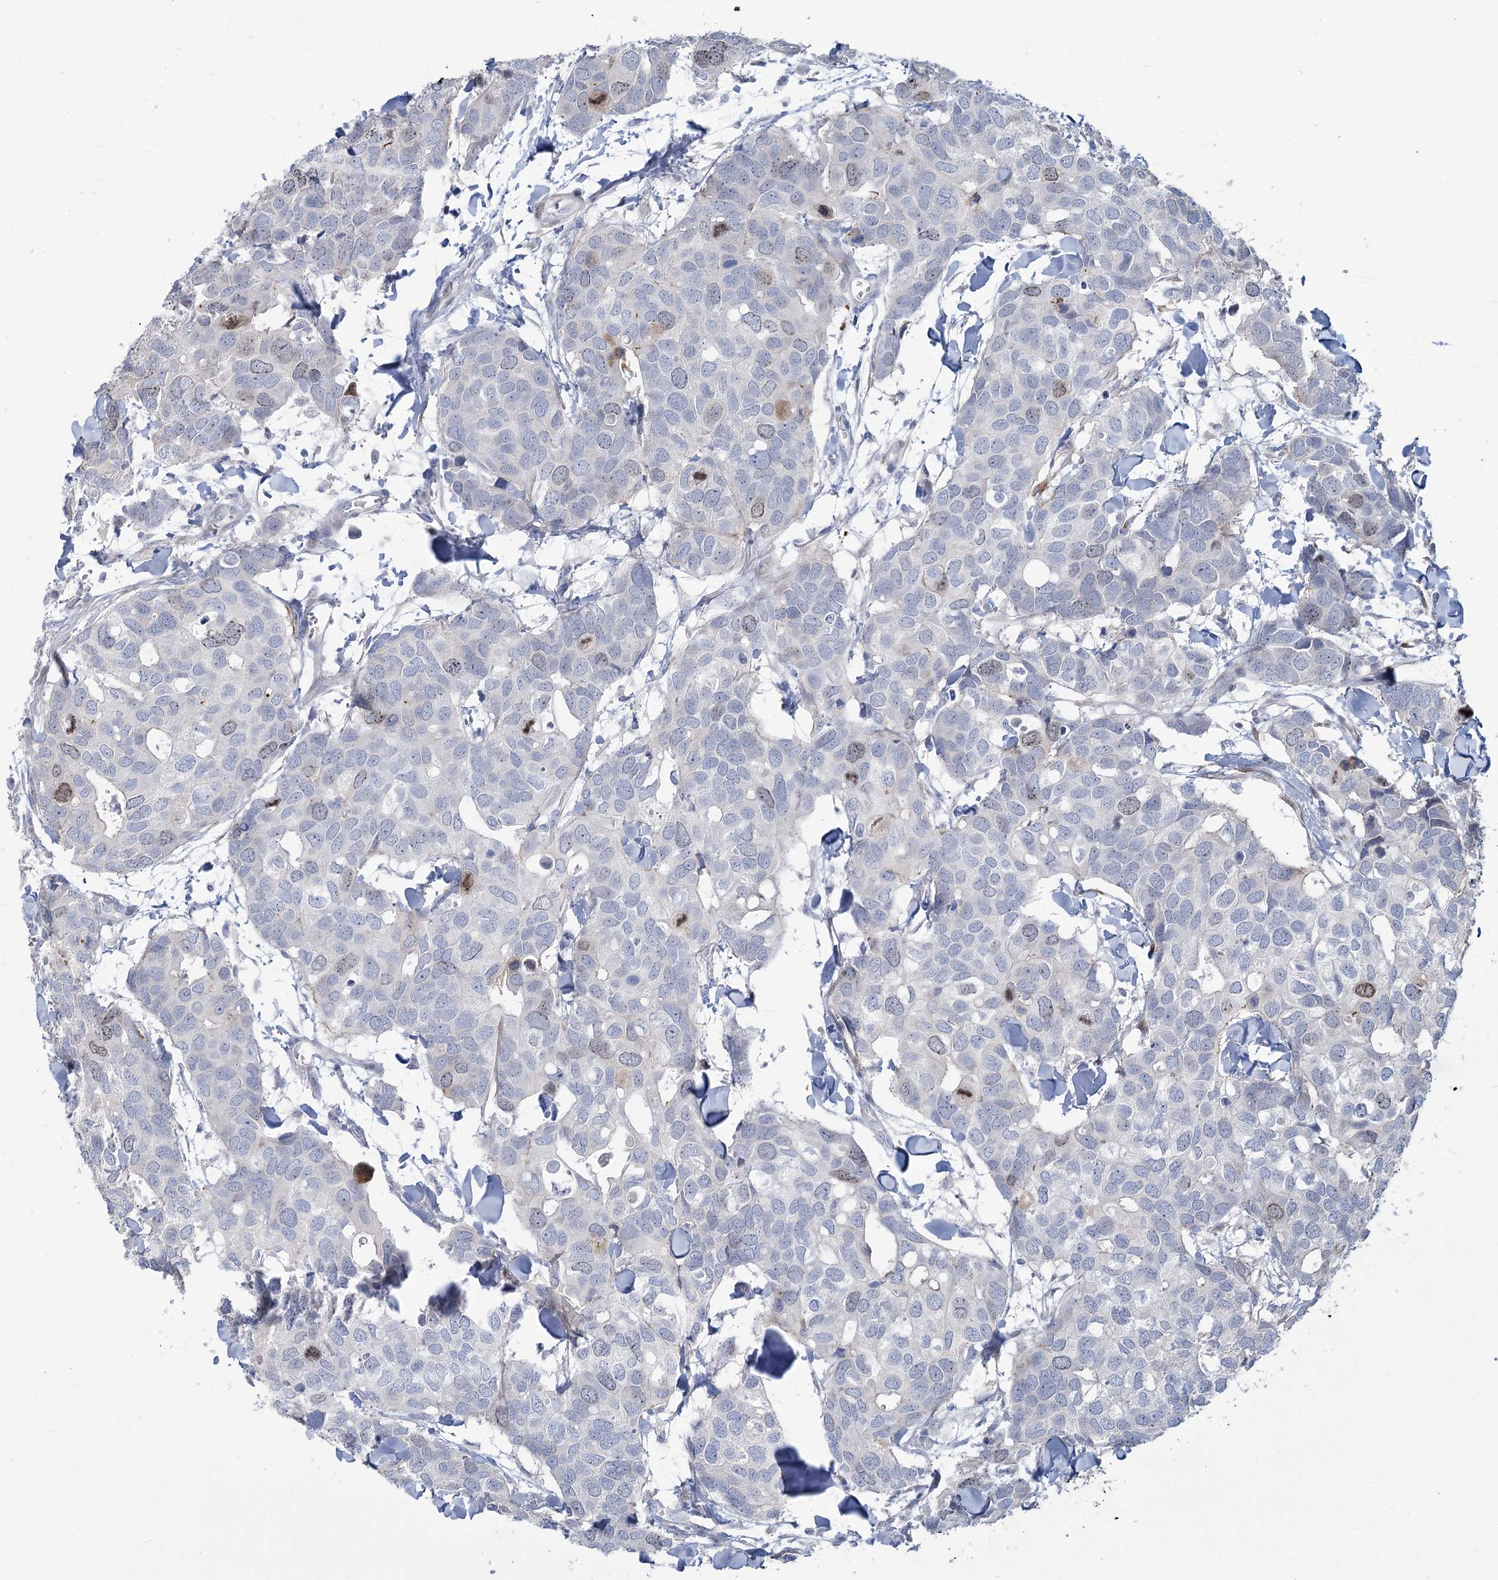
{"staining": {"intensity": "weak", "quantity": "<25%", "location": "nuclear"}, "tissue": "breast cancer", "cell_type": "Tumor cells", "image_type": "cancer", "snomed": [{"axis": "morphology", "description": "Duct carcinoma"}, {"axis": "topography", "description": "Breast"}], "caption": "Tumor cells are negative for protein expression in human breast intraductal carcinoma.", "gene": "ABITRAM", "patient": {"sex": "female", "age": 83}}